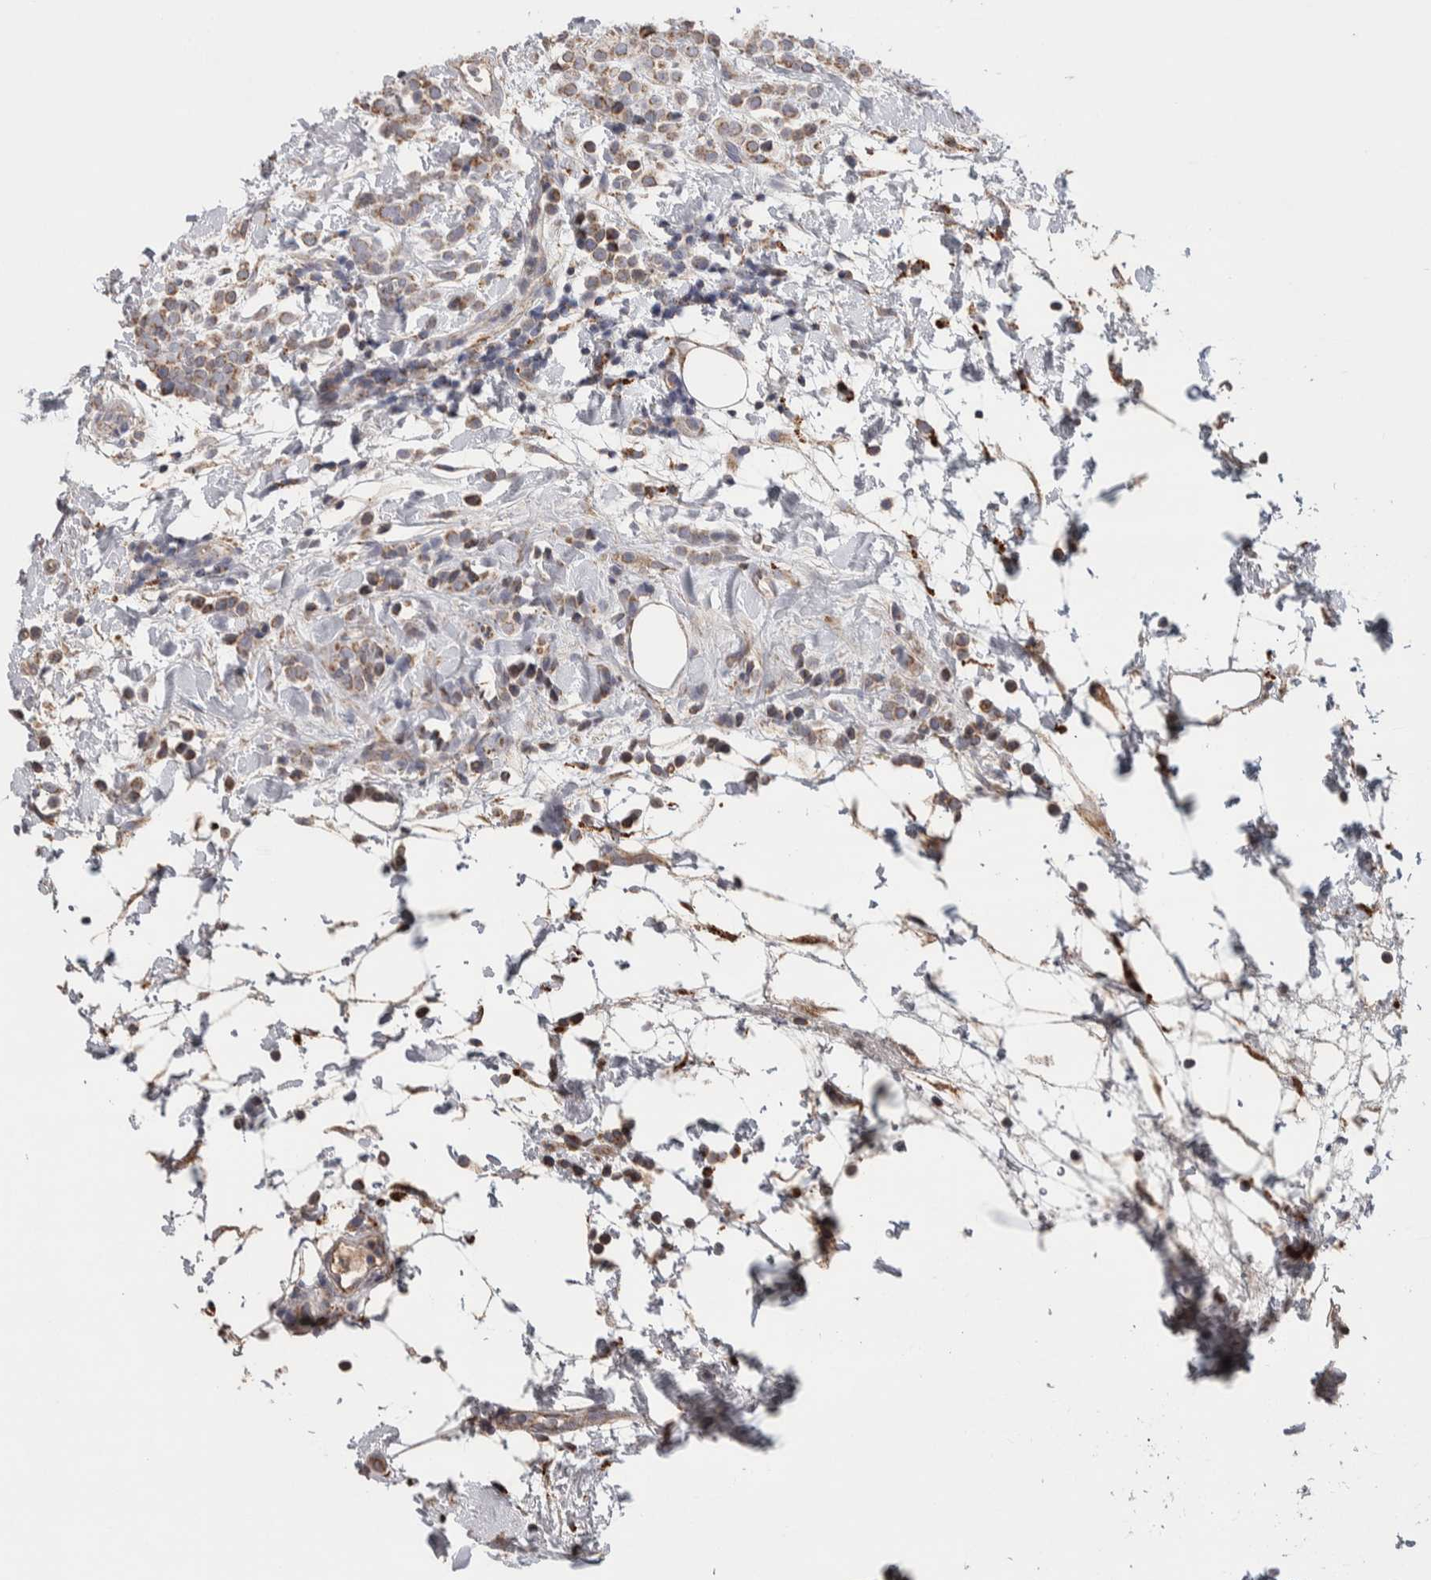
{"staining": {"intensity": "weak", "quantity": ">75%", "location": "cytoplasmic/membranous"}, "tissue": "breast cancer", "cell_type": "Tumor cells", "image_type": "cancer", "snomed": [{"axis": "morphology", "description": "Lobular carcinoma"}, {"axis": "topography", "description": "Breast"}], "caption": "The photomicrograph exhibits immunohistochemical staining of breast lobular carcinoma. There is weak cytoplasmic/membranous expression is present in about >75% of tumor cells.", "gene": "SCO1", "patient": {"sex": "female", "age": 50}}